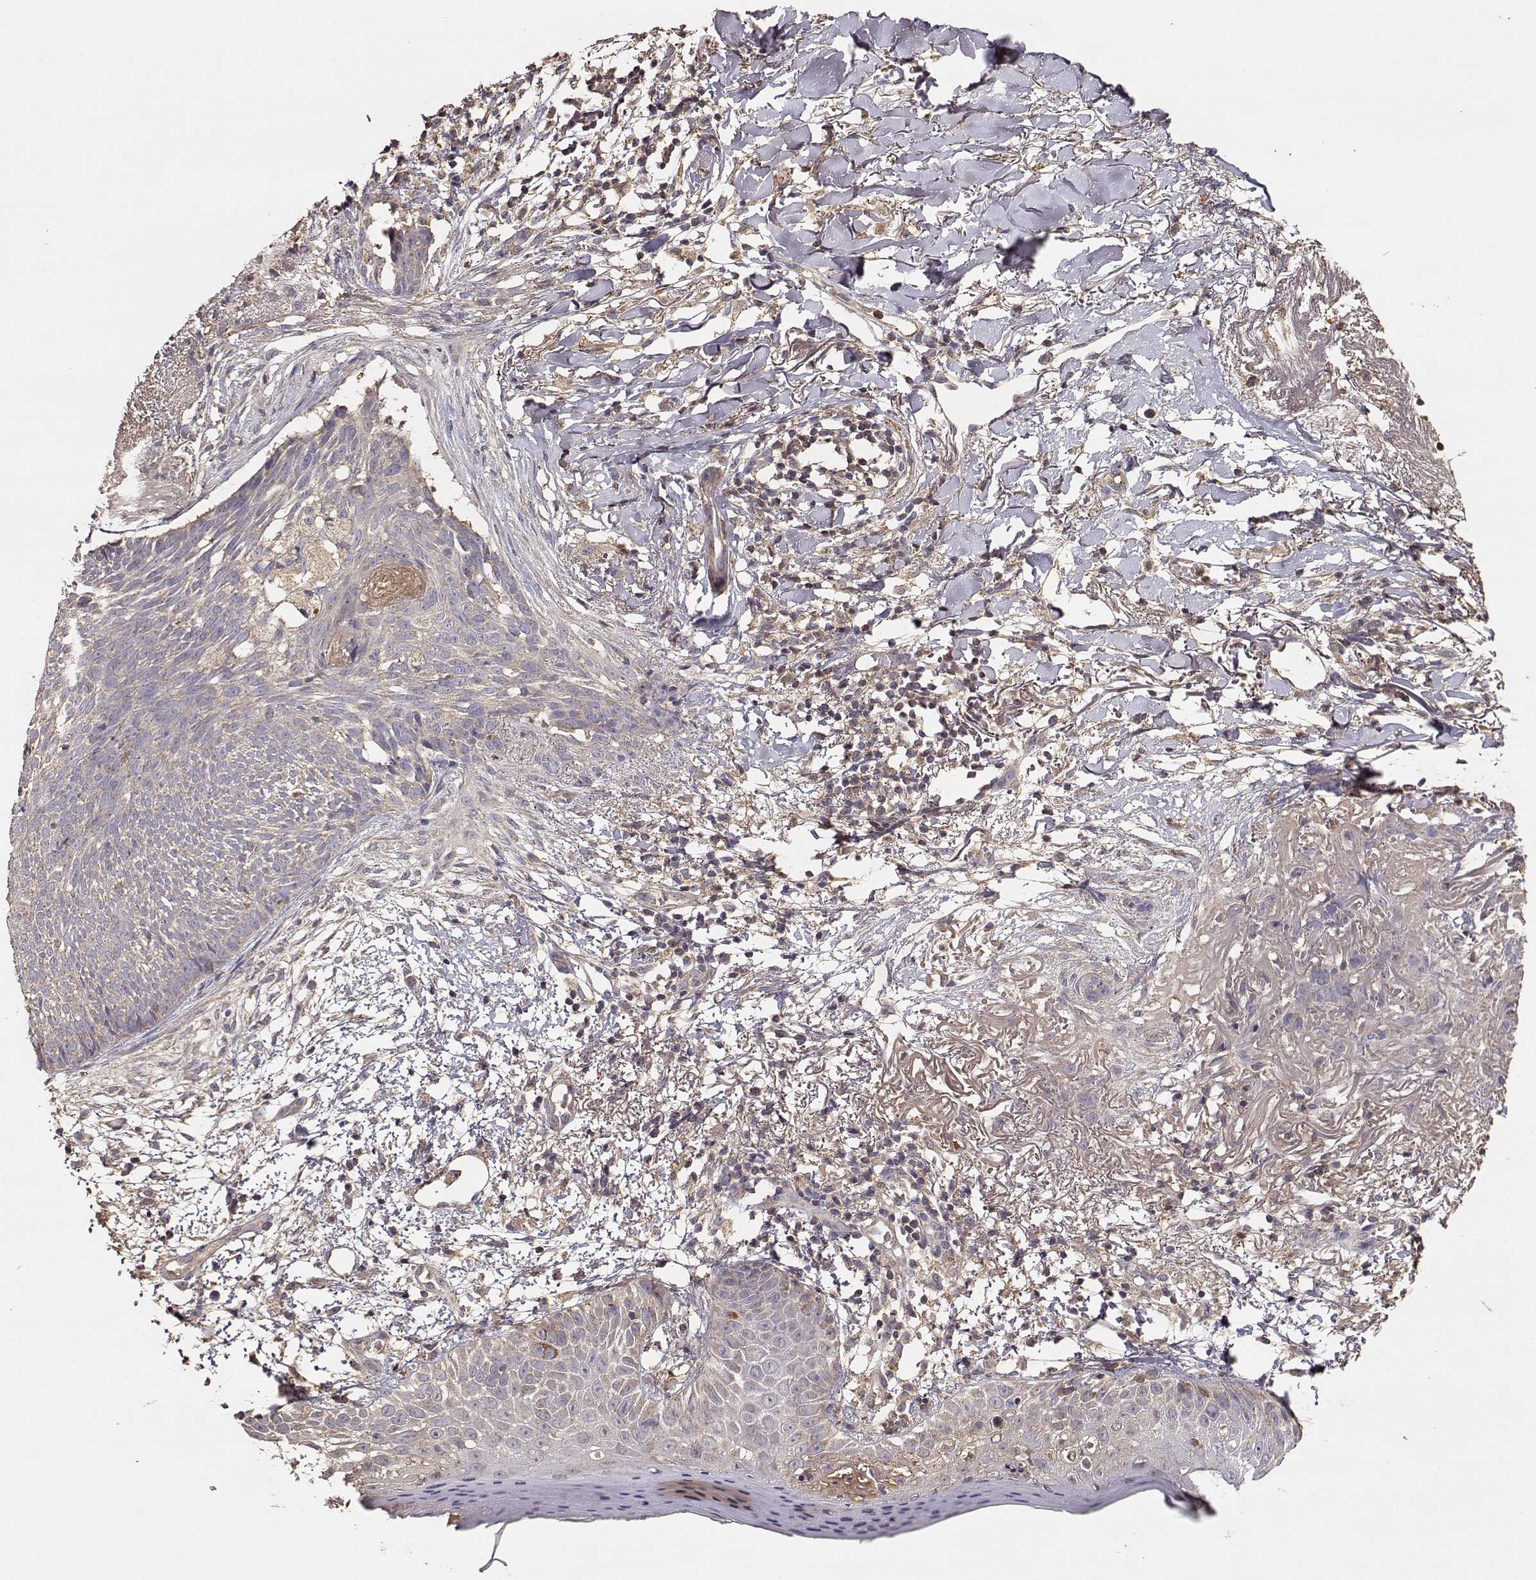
{"staining": {"intensity": "weak", "quantity": "25%-75%", "location": "cytoplasmic/membranous"}, "tissue": "skin cancer", "cell_type": "Tumor cells", "image_type": "cancer", "snomed": [{"axis": "morphology", "description": "Normal tissue, NOS"}, {"axis": "morphology", "description": "Basal cell carcinoma"}, {"axis": "topography", "description": "Skin"}], "caption": "High-magnification brightfield microscopy of skin cancer (basal cell carcinoma) stained with DAB (brown) and counterstained with hematoxylin (blue). tumor cells exhibit weak cytoplasmic/membranous staining is present in about25%-75% of cells.", "gene": "TARS3", "patient": {"sex": "male", "age": 84}}